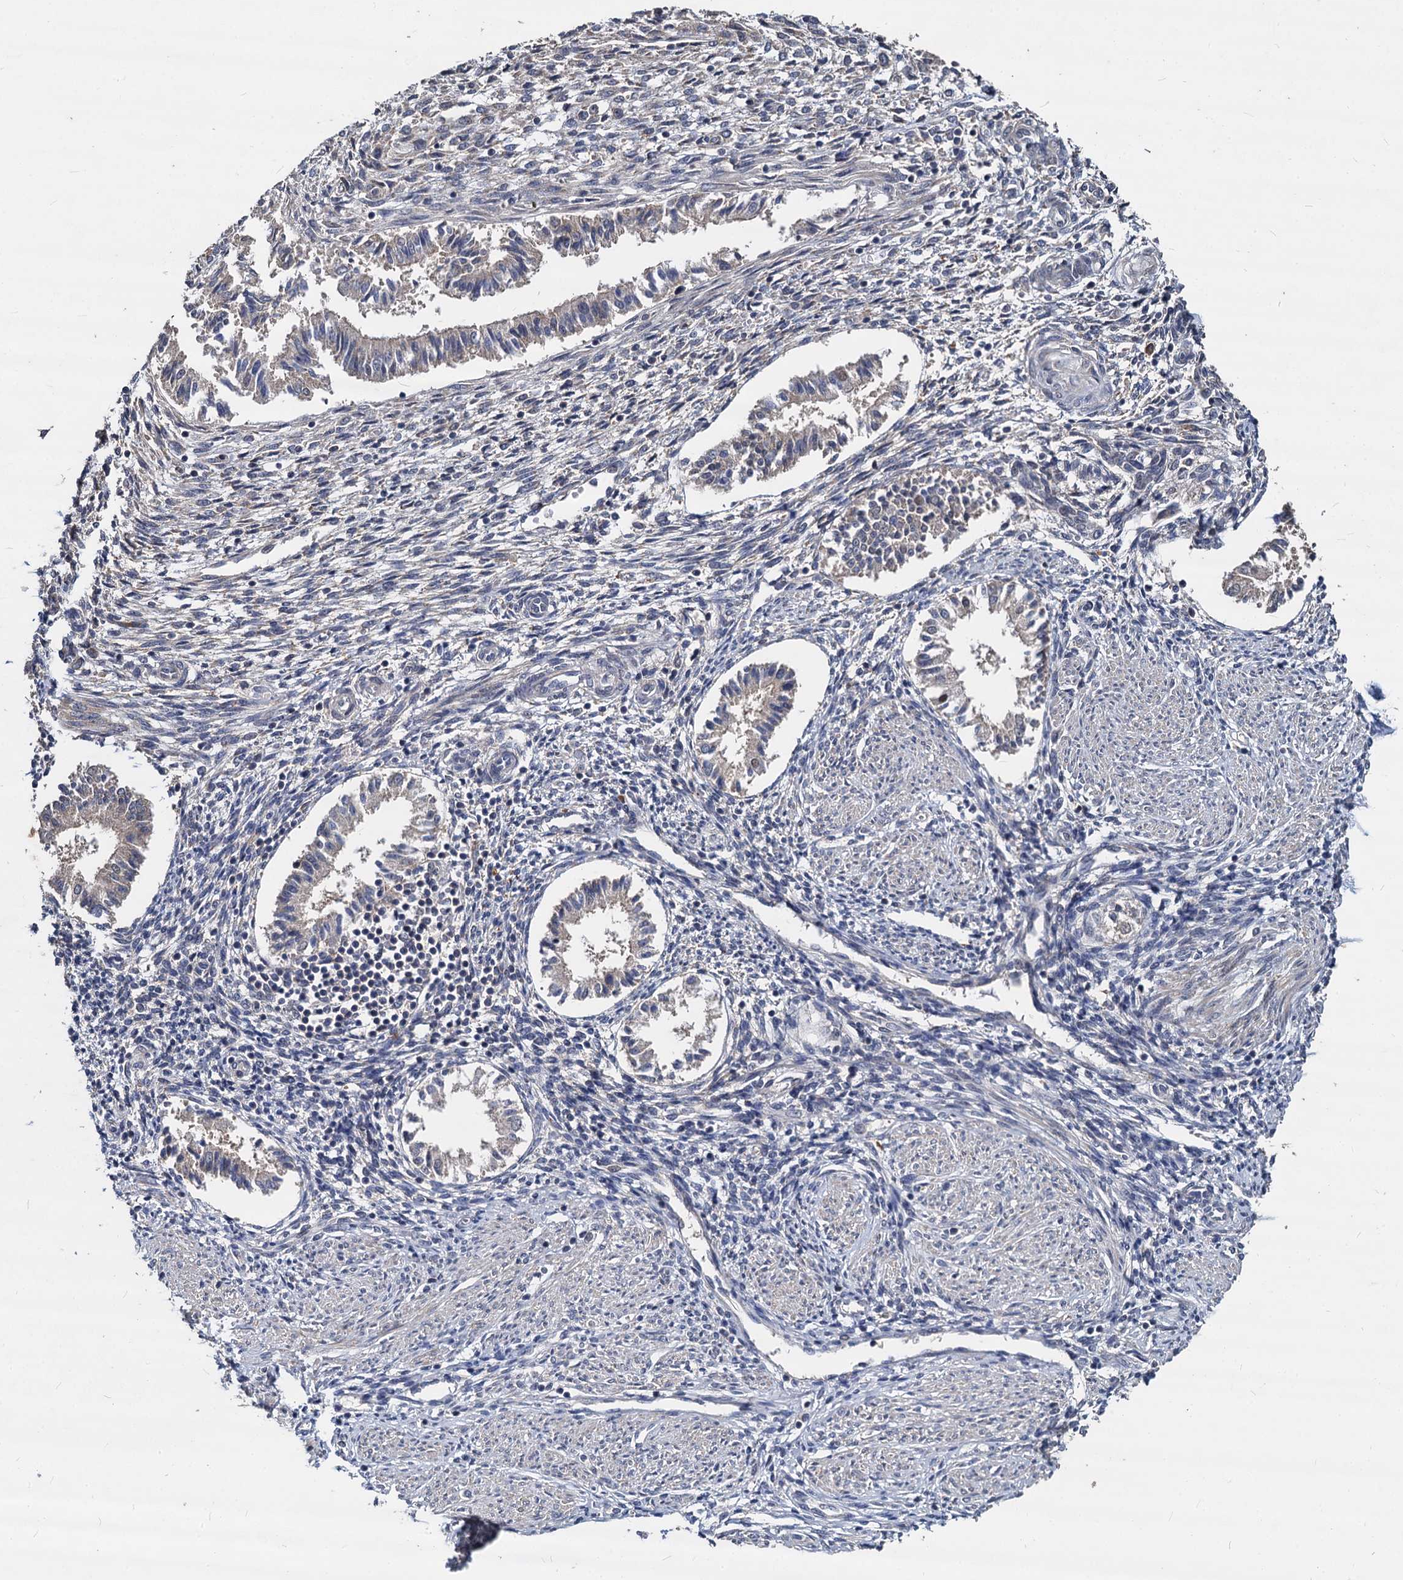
{"staining": {"intensity": "weak", "quantity": "<25%", "location": "cytoplasmic/membranous"}, "tissue": "endometrium", "cell_type": "Cells in endometrial stroma", "image_type": "normal", "snomed": [{"axis": "morphology", "description": "Normal tissue, NOS"}, {"axis": "topography", "description": "Uterus"}, {"axis": "topography", "description": "Endometrium"}], "caption": "Immunohistochemistry micrograph of benign endometrium: human endometrium stained with DAB (3,3'-diaminobenzidine) demonstrates no significant protein positivity in cells in endometrial stroma. The staining is performed using DAB (3,3'-diaminobenzidine) brown chromogen with nuclei counter-stained in using hematoxylin.", "gene": "CCDC184", "patient": {"sex": "female", "age": 48}}